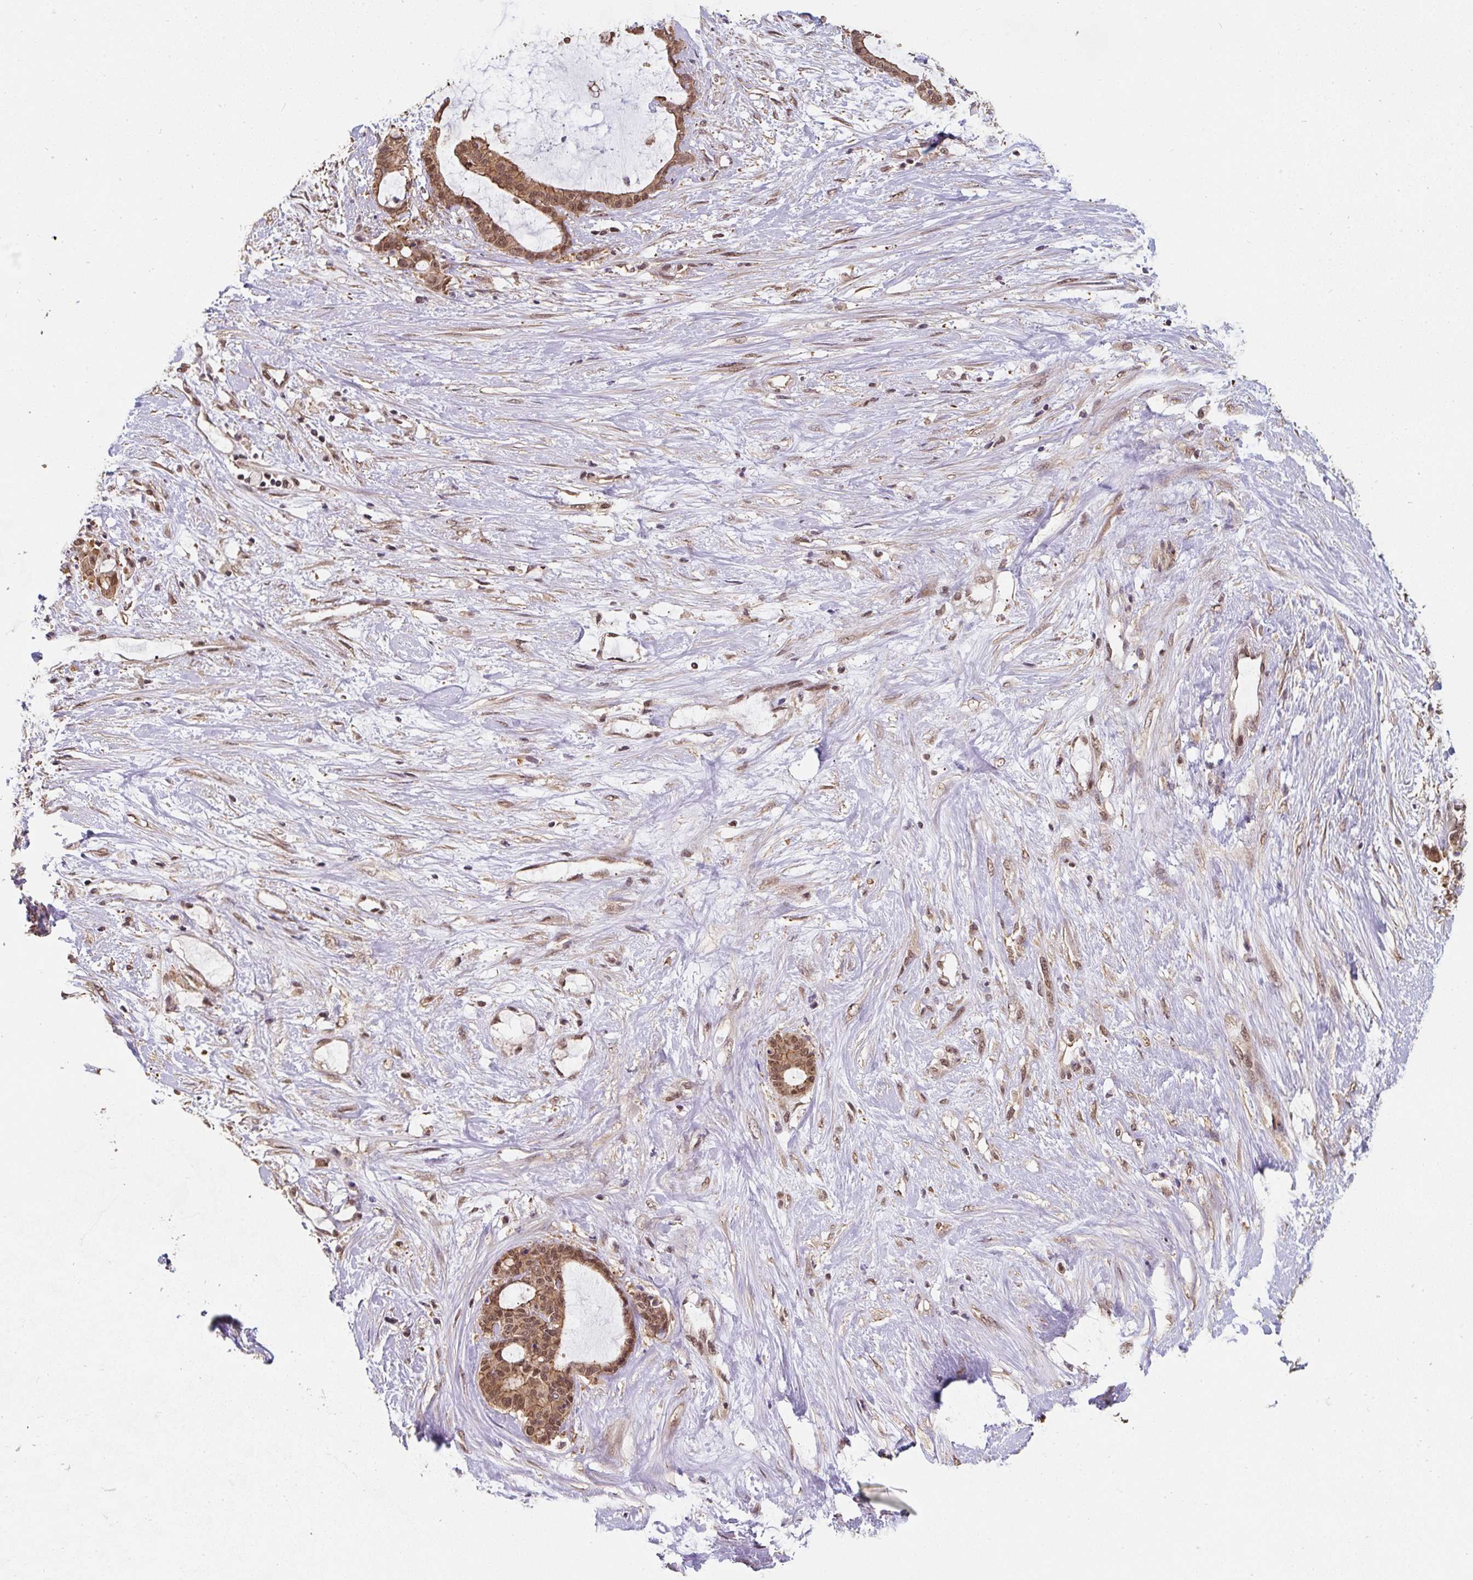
{"staining": {"intensity": "moderate", "quantity": ">75%", "location": "cytoplasmic/membranous,nuclear"}, "tissue": "liver cancer", "cell_type": "Tumor cells", "image_type": "cancer", "snomed": [{"axis": "morphology", "description": "Normal tissue, NOS"}, {"axis": "morphology", "description": "Cholangiocarcinoma"}, {"axis": "topography", "description": "Liver"}, {"axis": "topography", "description": "Peripheral nerve tissue"}], "caption": "Immunohistochemical staining of liver cancer (cholangiocarcinoma) exhibits medium levels of moderate cytoplasmic/membranous and nuclear staining in about >75% of tumor cells. The protein of interest is stained brown, and the nuclei are stained in blue (DAB (3,3'-diaminobenzidine) IHC with brightfield microscopy, high magnification).", "gene": "ST13", "patient": {"sex": "female", "age": 73}}